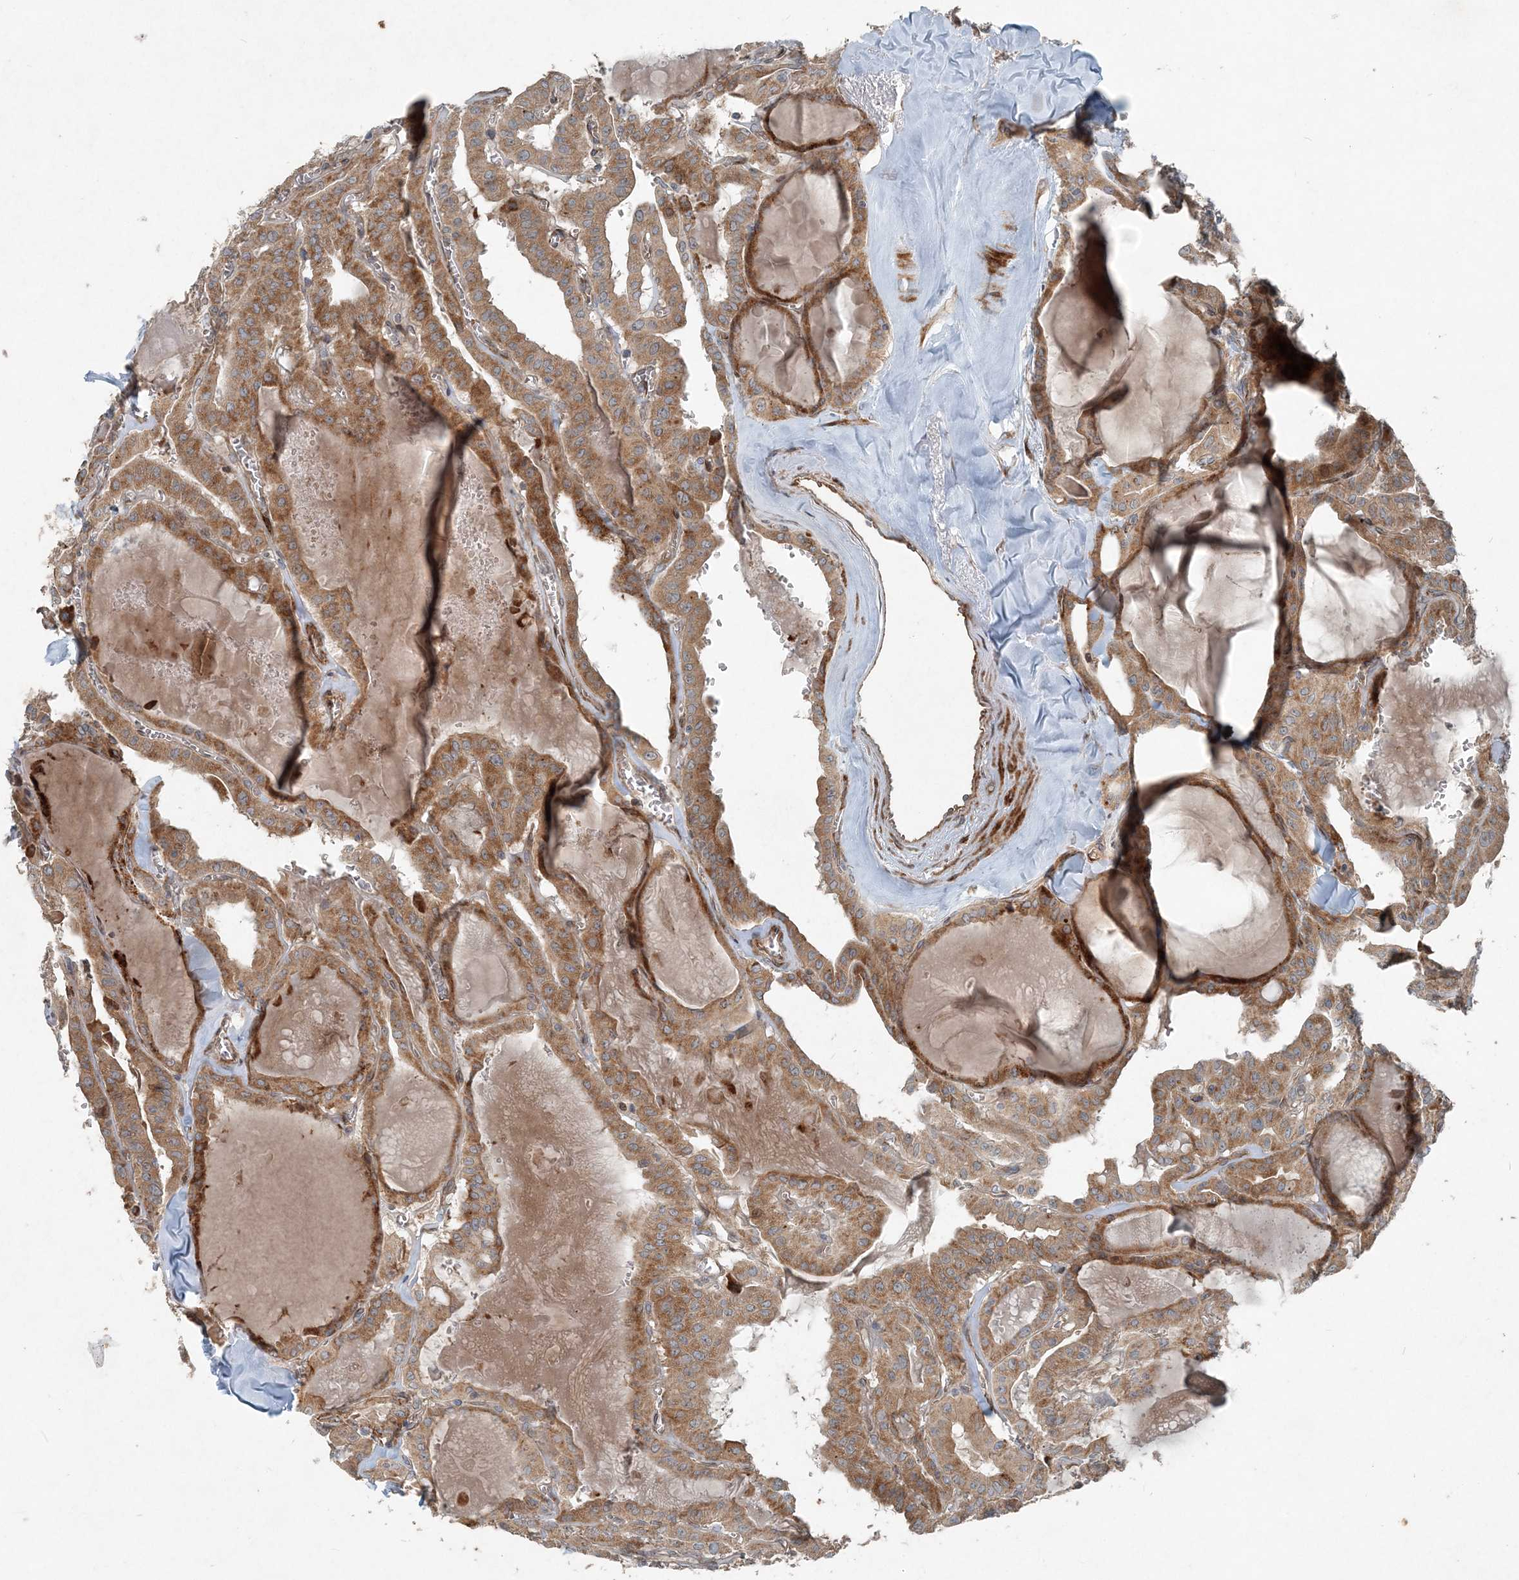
{"staining": {"intensity": "moderate", "quantity": ">75%", "location": "cytoplasmic/membranous"}, "tissue": "thyroid cancer", "cell_type": "Tumor cells", "image_type": "cancer", "snomed": [{"axis": "morphology", "description": "Papillary adenocarcinoma, NOS"}, {"axis": "topography", "description": "Thyroid gland"}], "caption": "Human thyroid cancer stained for a protein (brown) displays moderate cytoplasmic/membranous positive positivity in about >75% of tumor cells.", "gene": "INTU", "patient": {"sex": "male", "age": 52}}